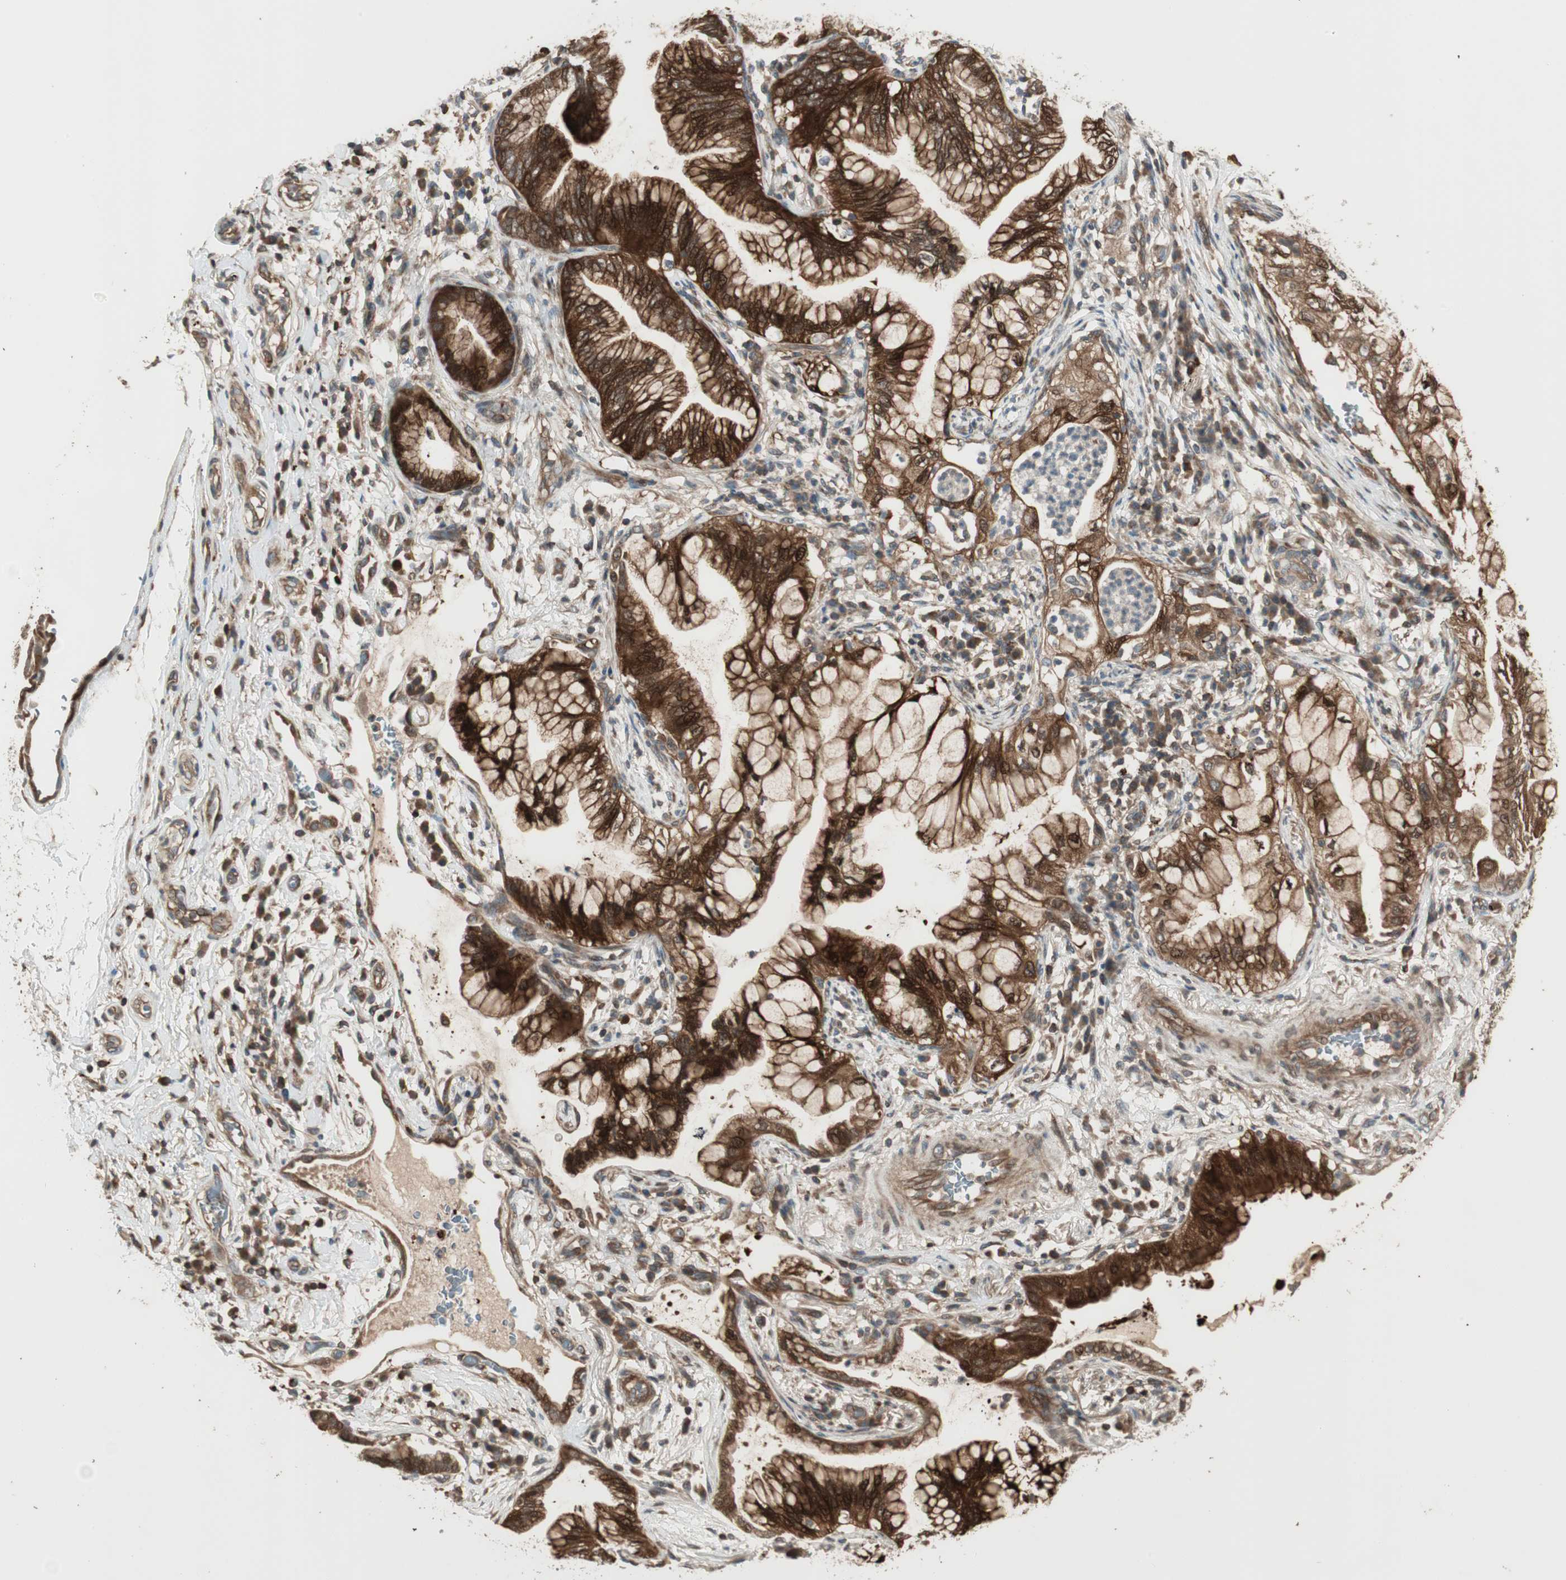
{"staining": {"intensity": "strong", "quantity": ">75%", "location": "cytoplasmic/membranous,nuclear"}, "tissue": "lung cancer", "cell_type": "Tumor cells", "image_type": "cancer", "snomed": [{"axis": "morphology", "description": "Adenocarcinoma, NOS"}, {"axis": "topography", "description": "Lung"}], "caption": "Protein staining demonstrates strong cytoplasmic/membranous and nuclear staining in about >75% of tumor cells in lung adenocarcinoma.", "gene": "CNOT4", "patient": {"sex": "female", "age": 70}}